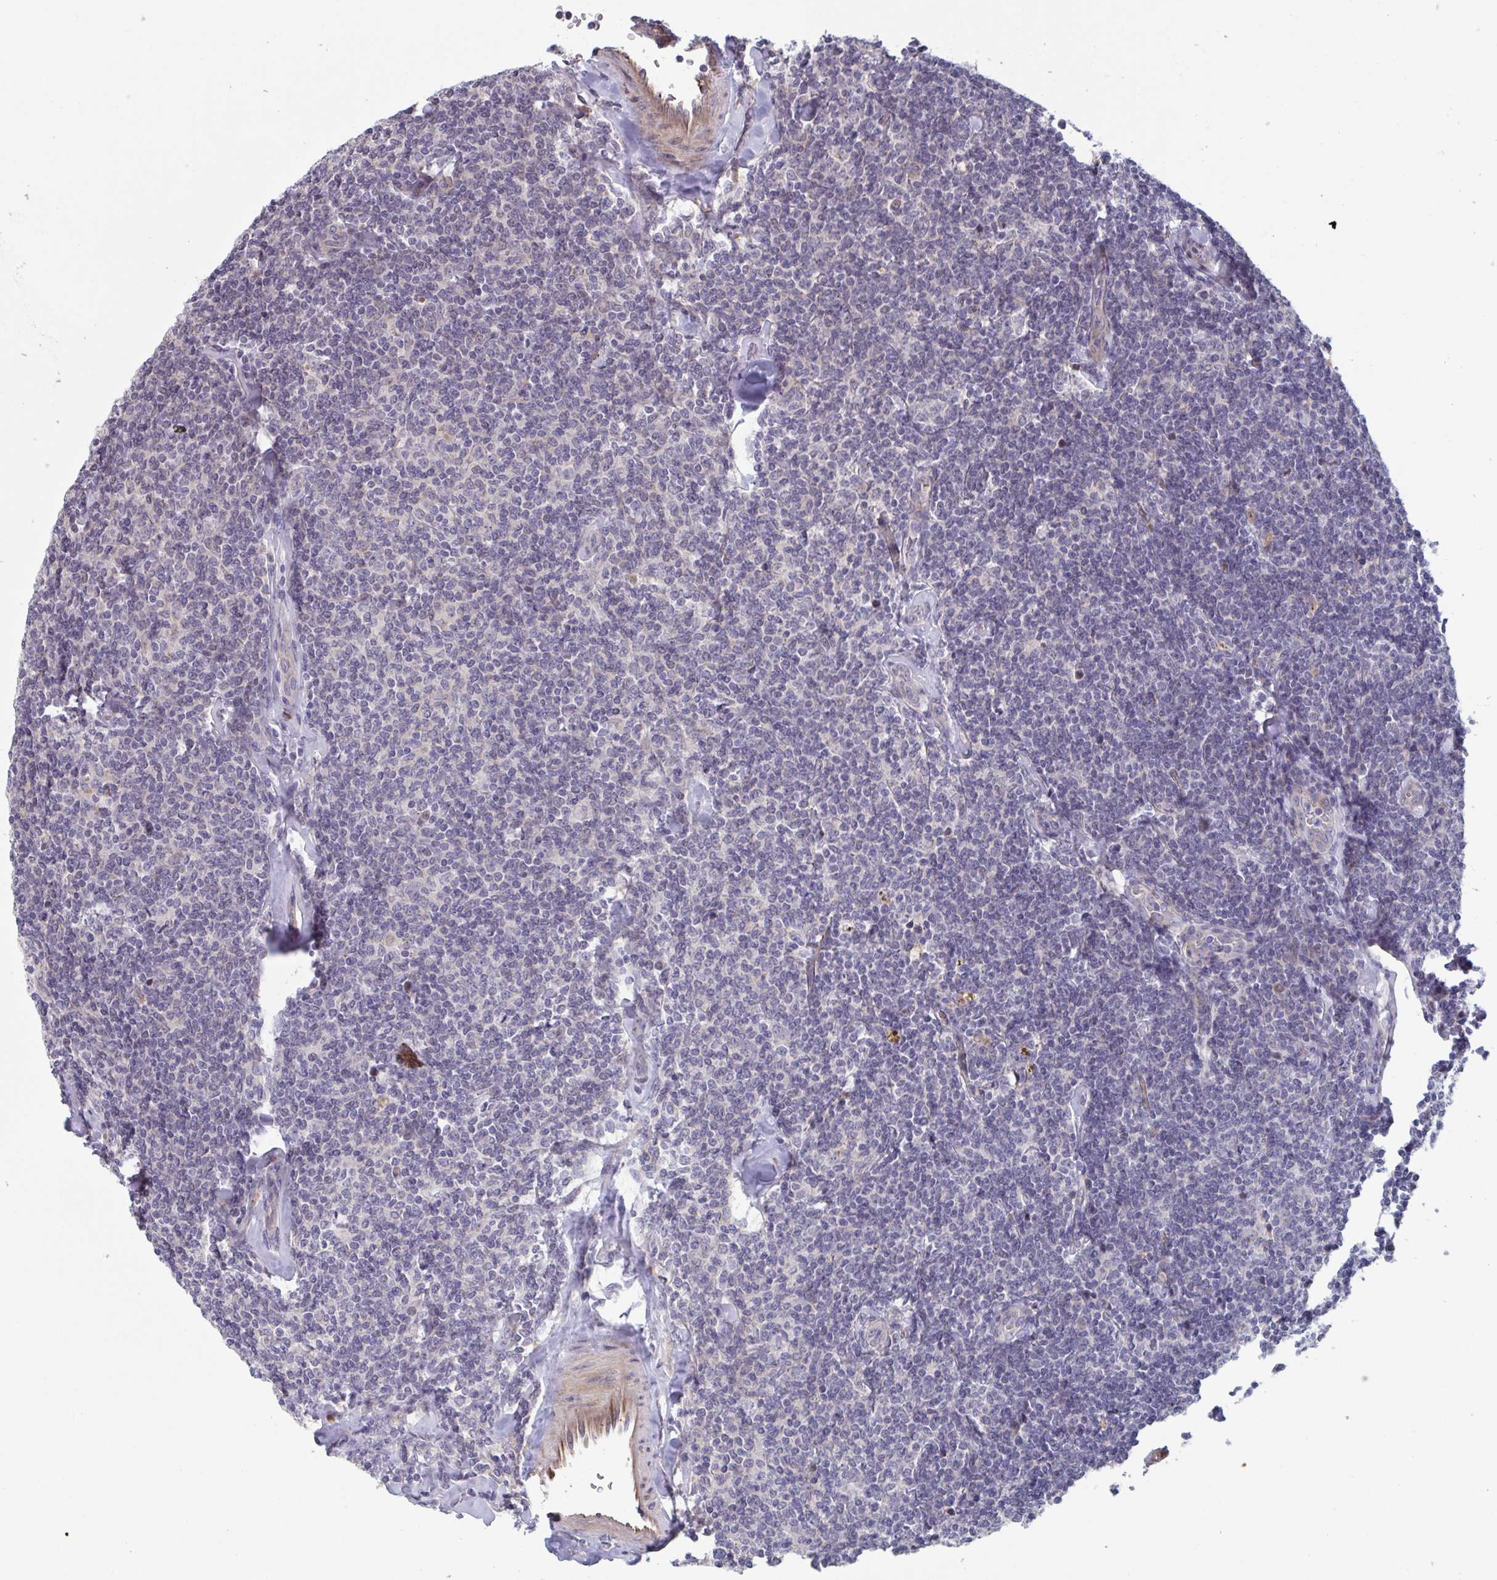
{"staining": {"intensity": "negative", "quantity": "none", "location": "none"}, "tissue": "lymphoma", "cell_type": "Tumor cells", "image_type": "cancer", "snomed": [{"axis": "morphology", "description": "Malignant lymphoma, non-Hodgkin's type, Low grade"}, {"axis": "topography", "description": "Lymph node"}], "caption": "Immunohistochemistry (IHC) image of human lymphoma stained for a protein (brown), which demonstrates no positivity in tumor cells.", "gene": "TNFSF10", "patient": {"sex": "female", "age": 56}}